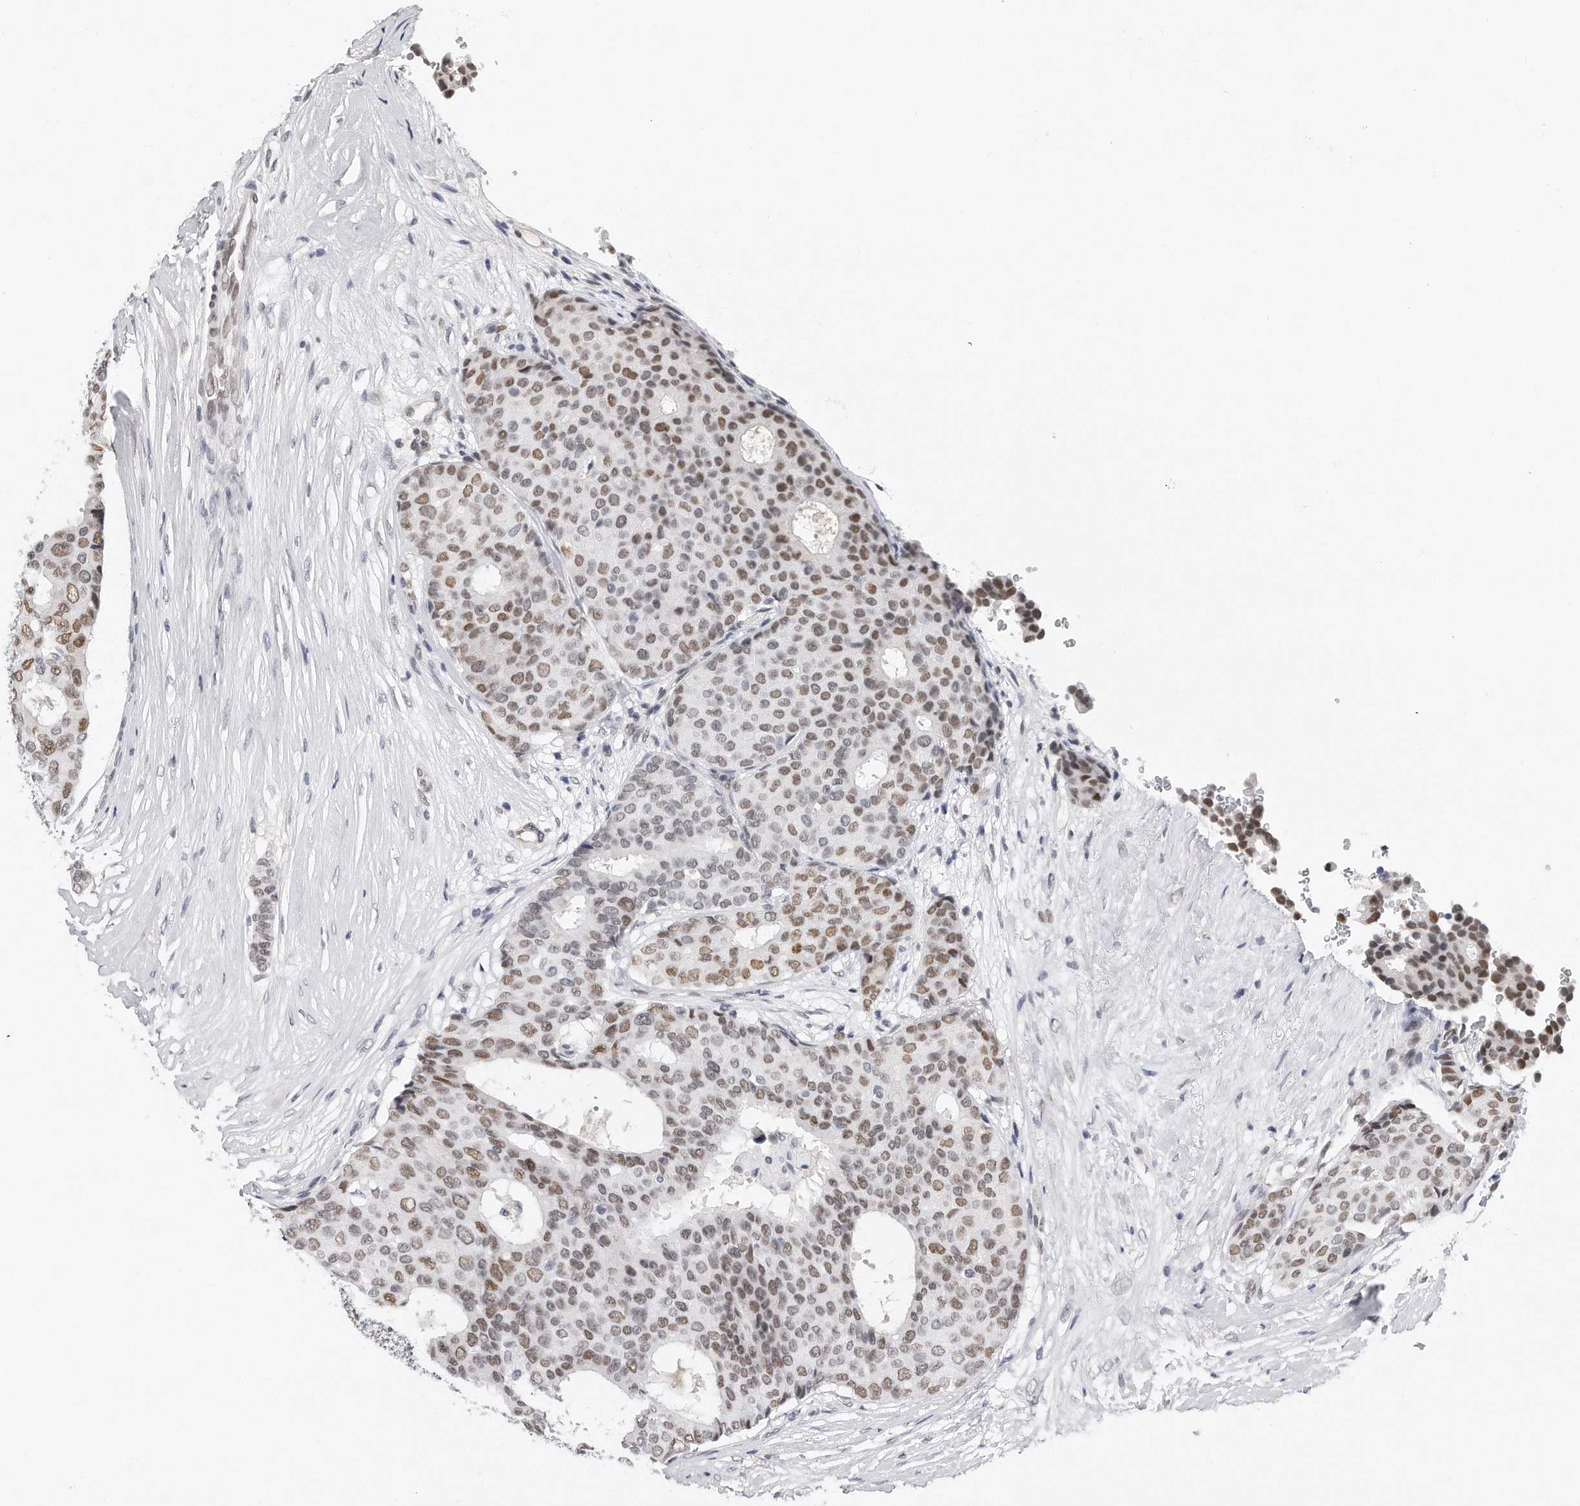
{"staining": {"intensity": "moderate", "quantity": ">75%", "location": "nuclear"}, "tissue": "breast cancer", "cell_type": "Tumor cells", "image_type": "cancer", "snomed": [{"axis": "morphology", "description": "Duct carcinoma"}, {"axis": "topography", "description": "Breast"}], "caption": "This is an image of immunohistochemistry (IHC) staining of intraductal carcinoma (breast), which shows moderate staining in the nuclear of tumor cells.", "gene": "CTBP2", "patient": {"sex": "female", "age": 75}}